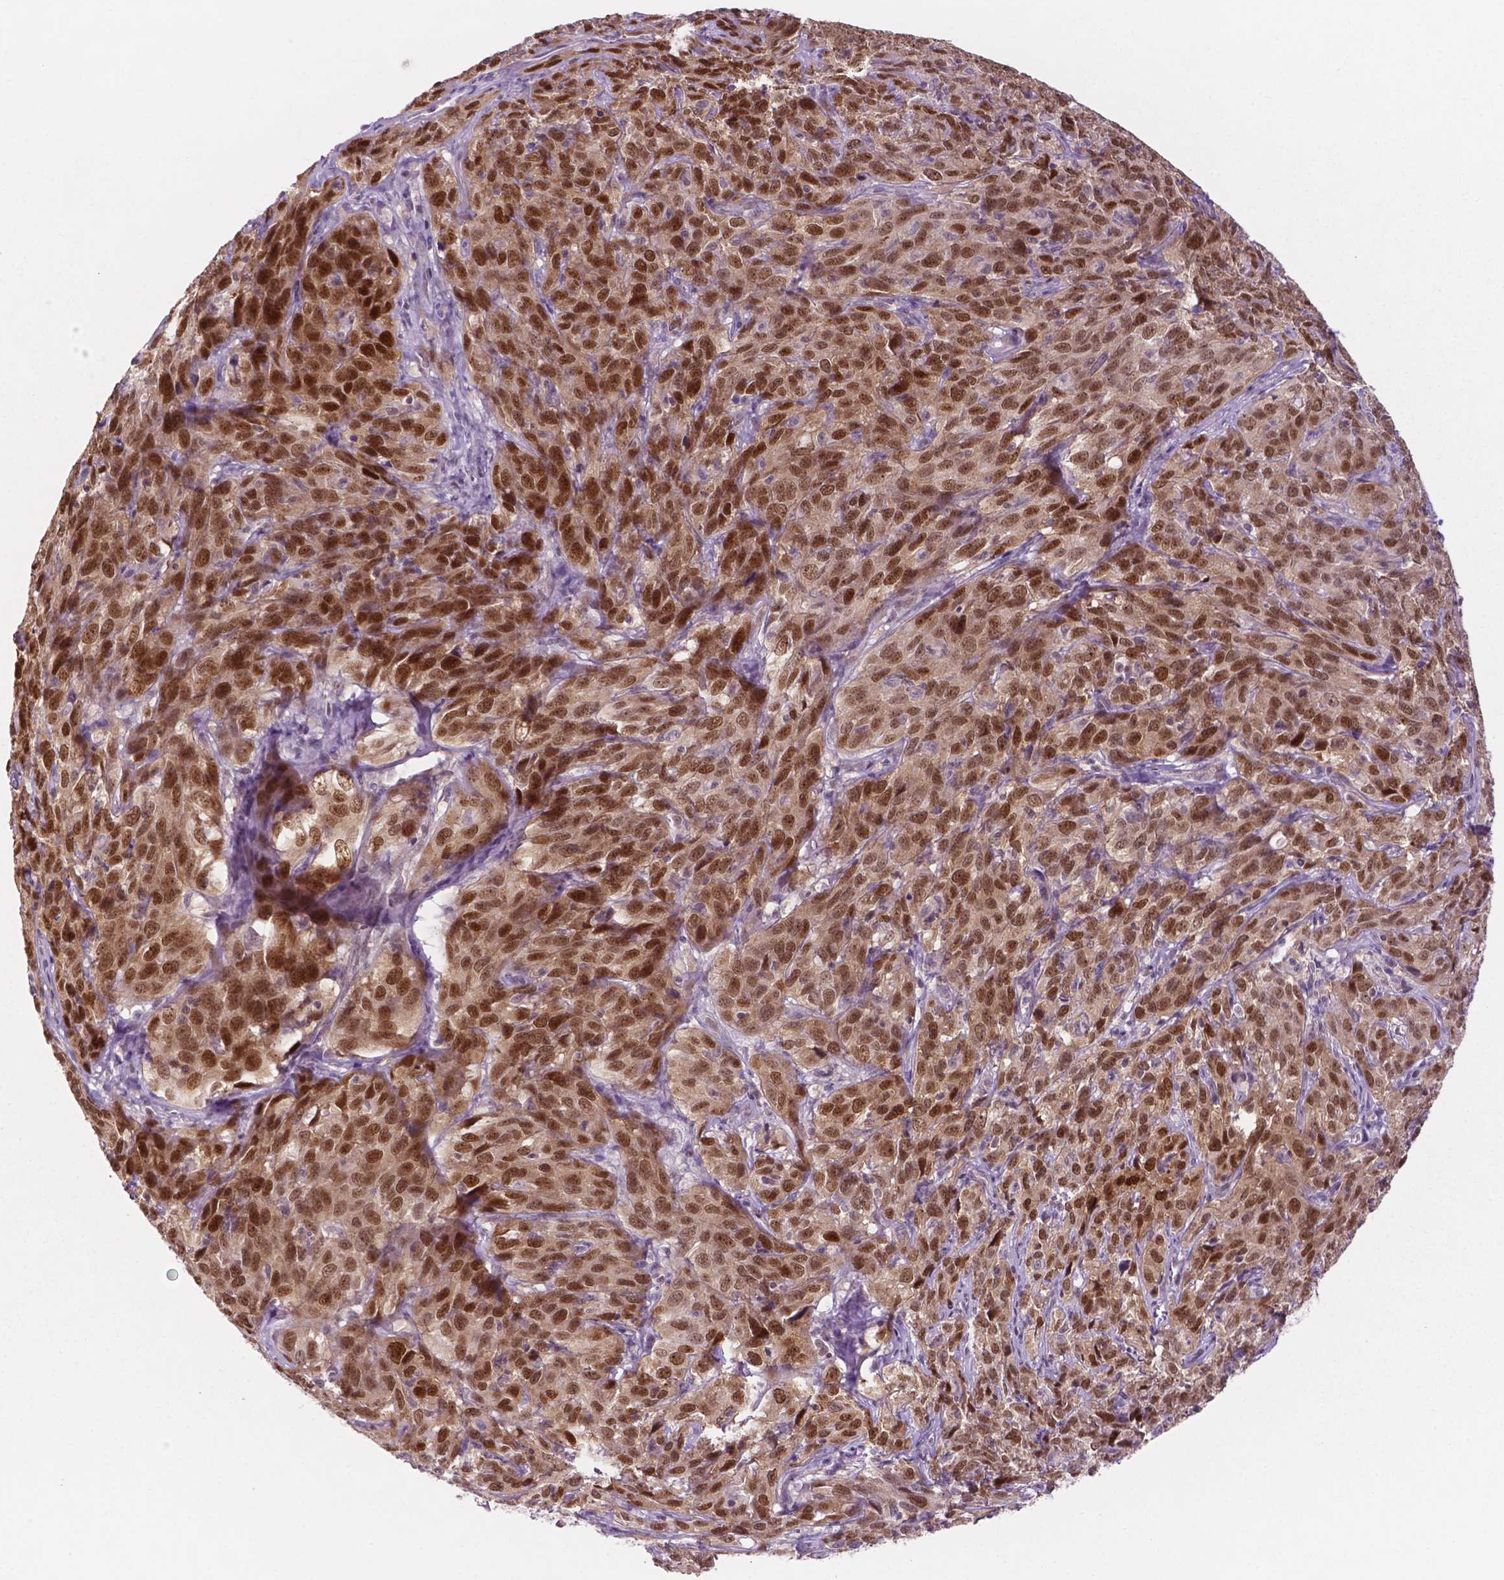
{"staining": {"intensity": "moderate", "quantity": ">75%", "location": "nuclear"}, "tissue": "cervical cancer", "cell_type": "Tumor cells", "image_type": "cancer", "snomed": [{"axis": "morphology", "description": "Squamous cell carcinoma, NOS"}, {"axis": "topography", "description": "Cervix"}], "caption": "Immunohistochemical staining of human squamous cell carcinoma (cervical) exhibits medium levels of moderate nuclear expression in about >75% of tumor cells.", "gene": "FAM50B", "patient": {"sex": "female", "age": 51}}